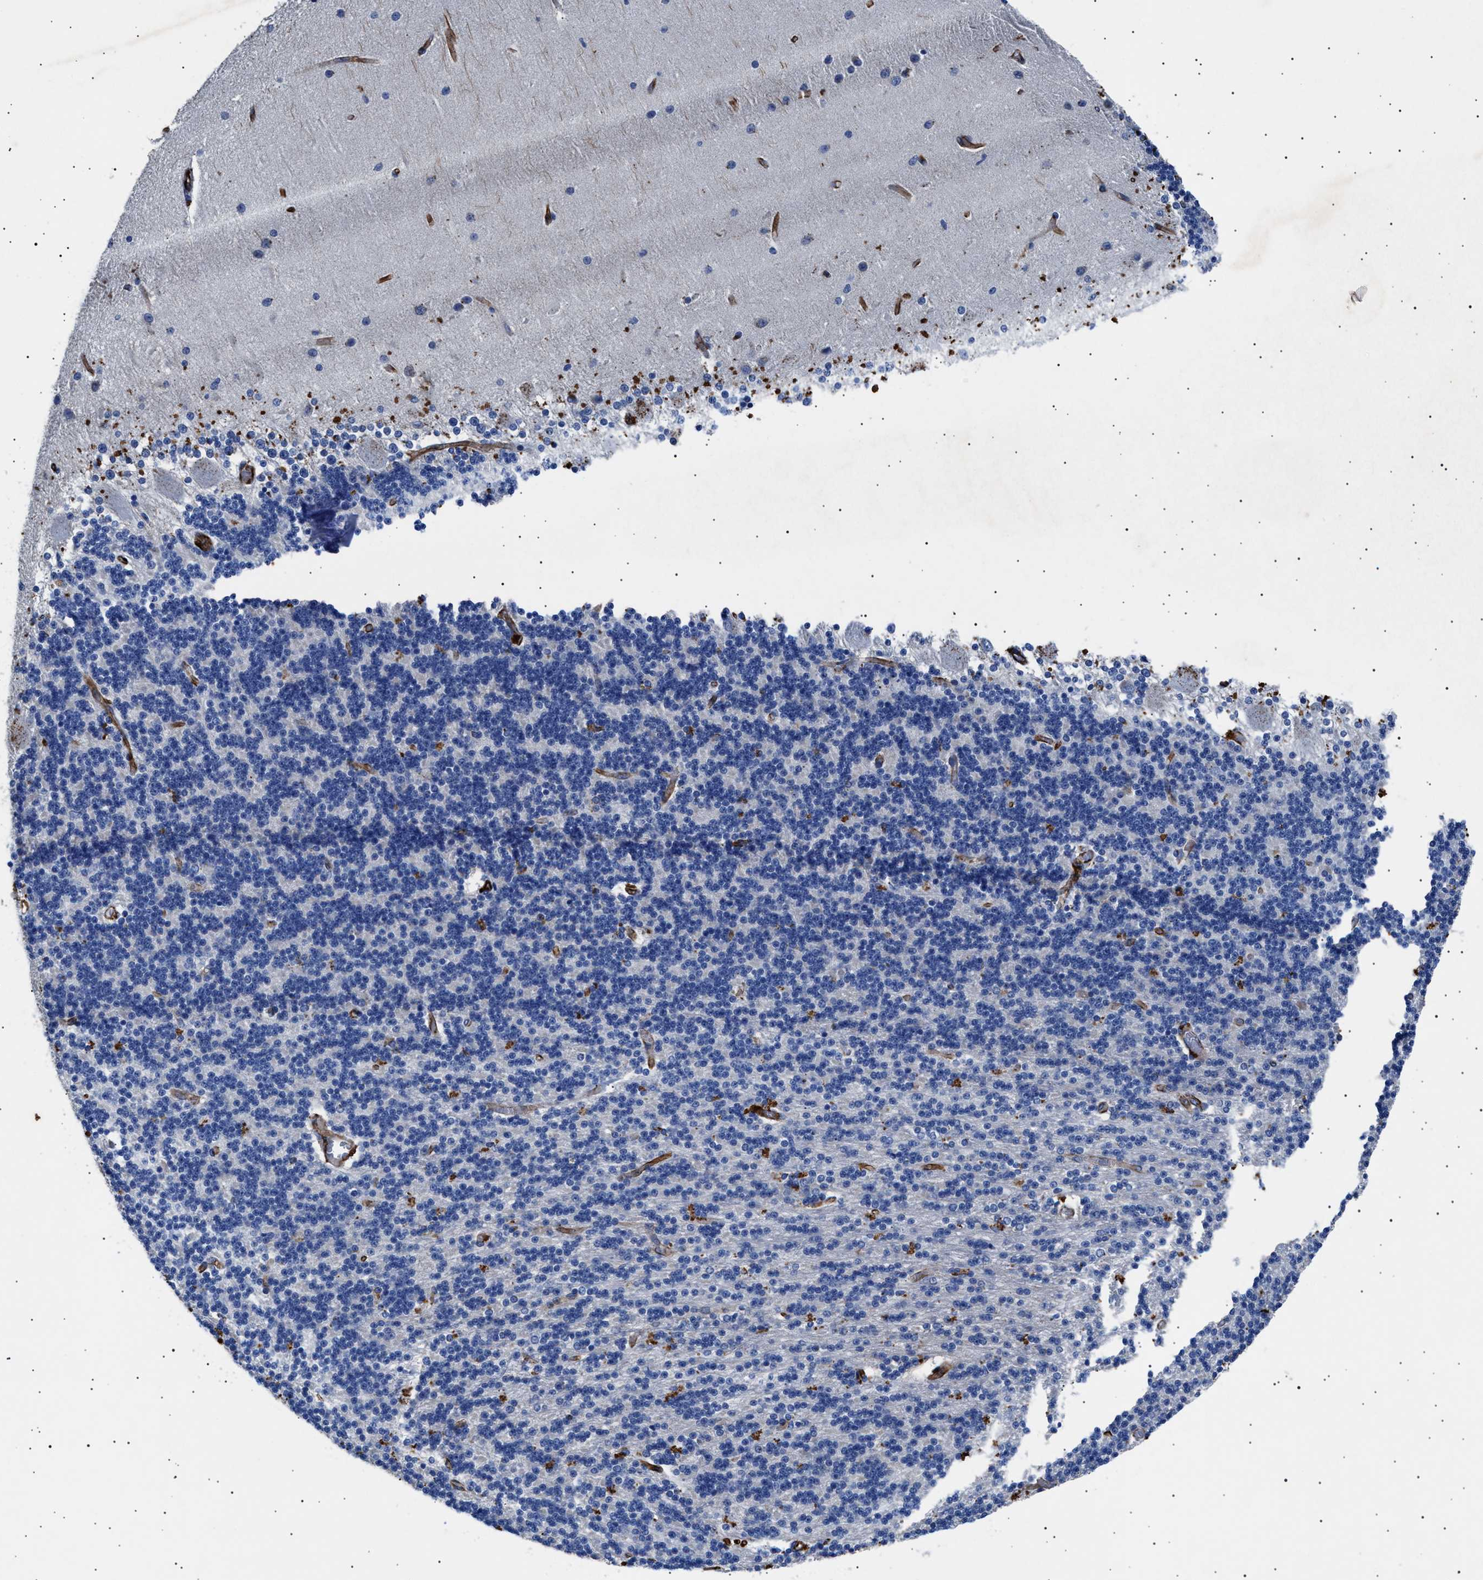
{"staining": {"intensity": "negative", "quantity": "none", "location": "none"}, "tissue": "cerebellum", "cell_type": "Cells in granular layer", "image_type": "normal", "snomed": [{"axis": "morphology", "description": "Normal tissue, NOS"}, {"axis": "topography", "description": "Cerebellum"}], "caption": "The micrograph shows no staining of cells in granular layer in benign cerebellum.", "gene": "OLFML2A", "patient": {"sex": "female", "age": 54}}